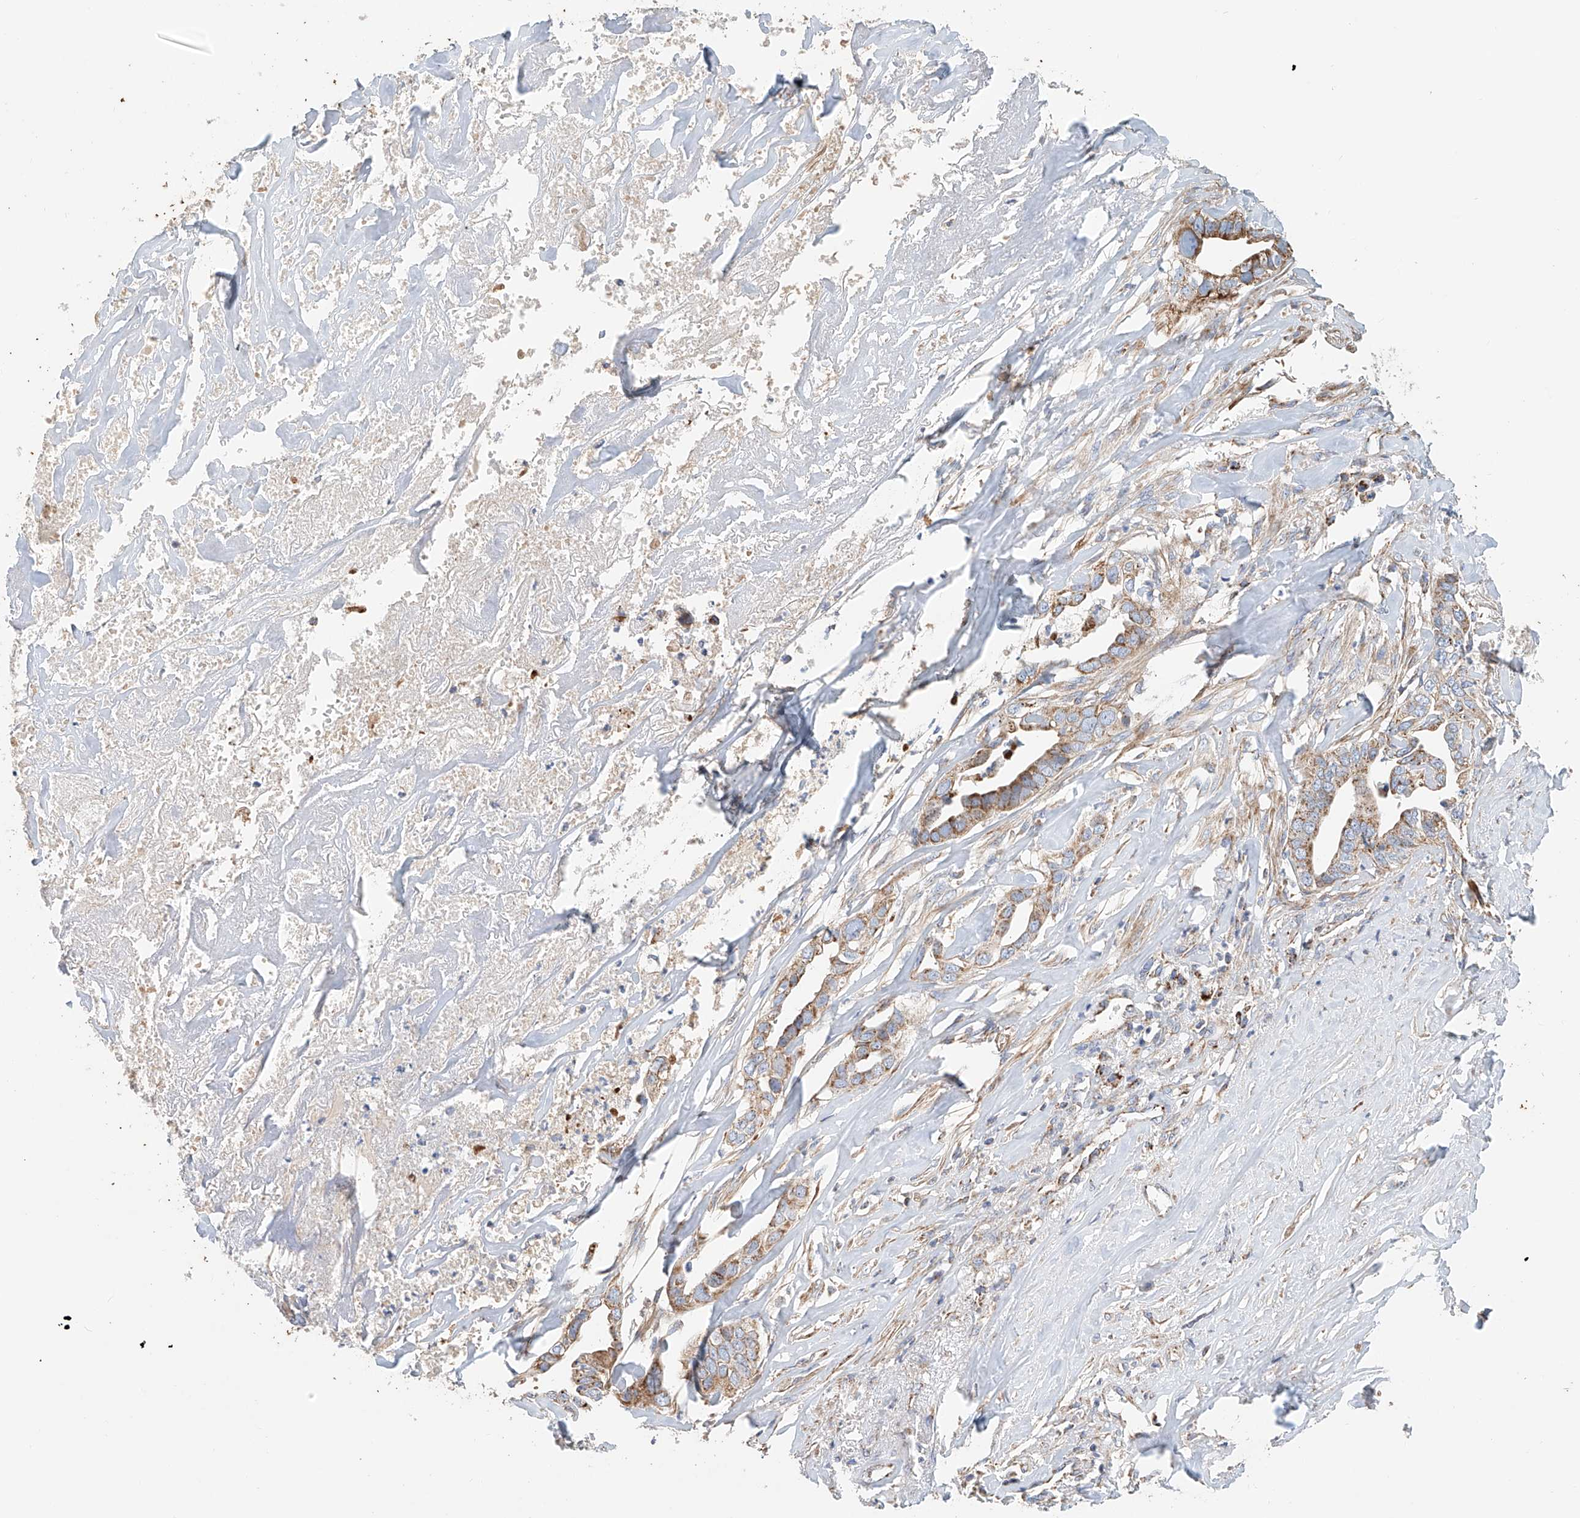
{"staining": {"intensity": "moderate", "quantity": ">75%", "location": "cytoplasmic/membranous"}, "tissue": "liver cancer", "cell_type": "Tumor cells", "image_type": "cancer", "snomed": [{"axis": "morphology", "description": "Cholangiocarcinoma"}, {"axis": "topography", "description": "Liver"}], "caption": "Immunohistochemistry (IHC) of liver cancer (cholangiocarcinoma) reveals medium levels of moderate cytoplasmic/membranous staining in about >75% of tumor cells. Using DAB (3,3'-diaminobenzidine) (brown) and hematoxylin (blue) stains, captured at high magnification using brightfield microscopy.", "gene": "MCL1", "patient": {"sex": "female", "age": 79}}